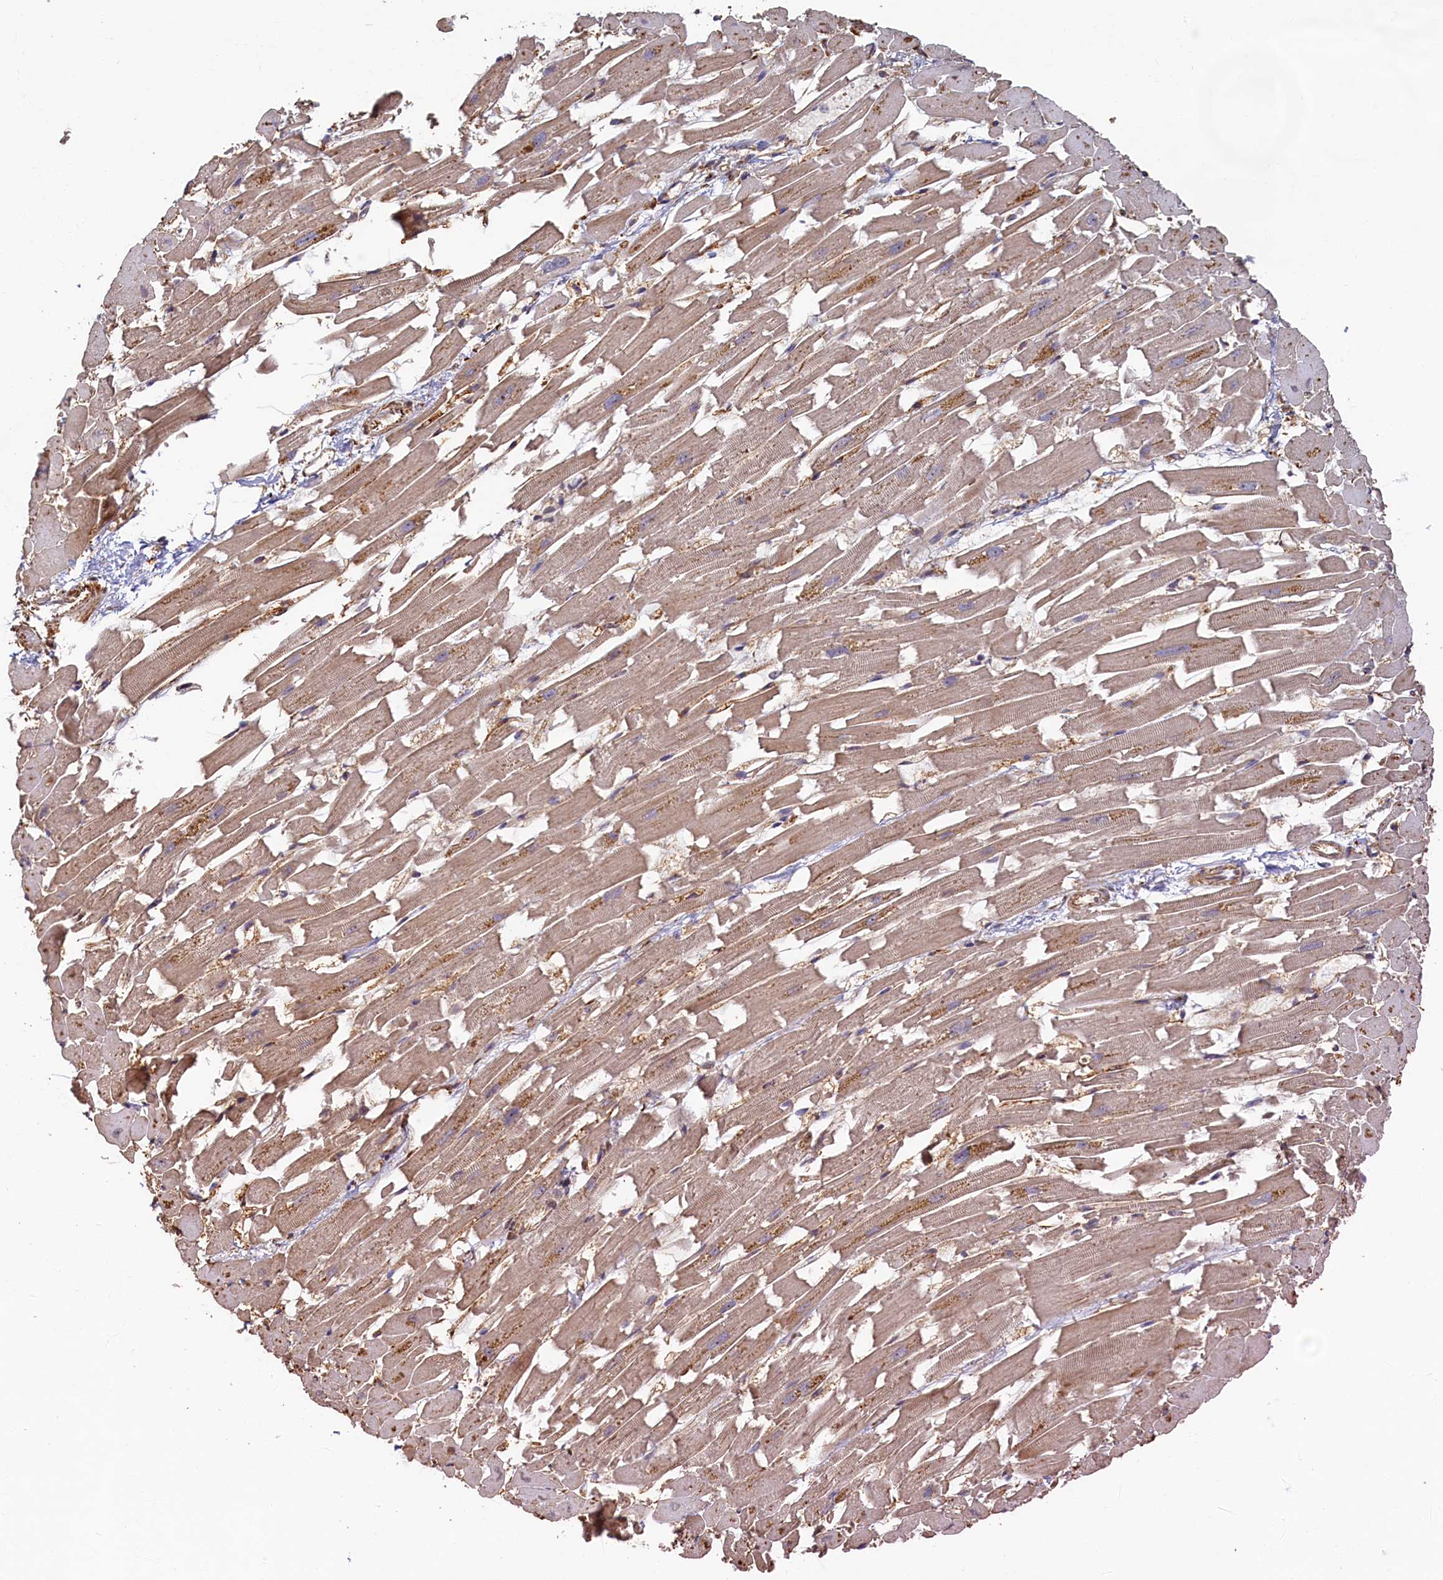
{"staining": {"intensity": "weak", "quantity": "25%-75%", "location": "cytoplasmic/membranous"}, "tissue": "heart muscle", "cell_type": "Cardiomyocytes", "image_type": "normal", "snomed": [{"axis": "morphology", "description": "Normal tissue, NOS"}, {"axis": "topography", "description": "Heart"}], "caption": "This image demonstrates benign heart muscle stained with immunohistochemistry (IHC) to label a protein in brown. The cytoplasmic/membranous of cardiomyocytes show weak positivity for the protein. Nuclei are counter-stained blue.", "gene": "LRRC57", "patient": {"sex": "female", "age": 64}}